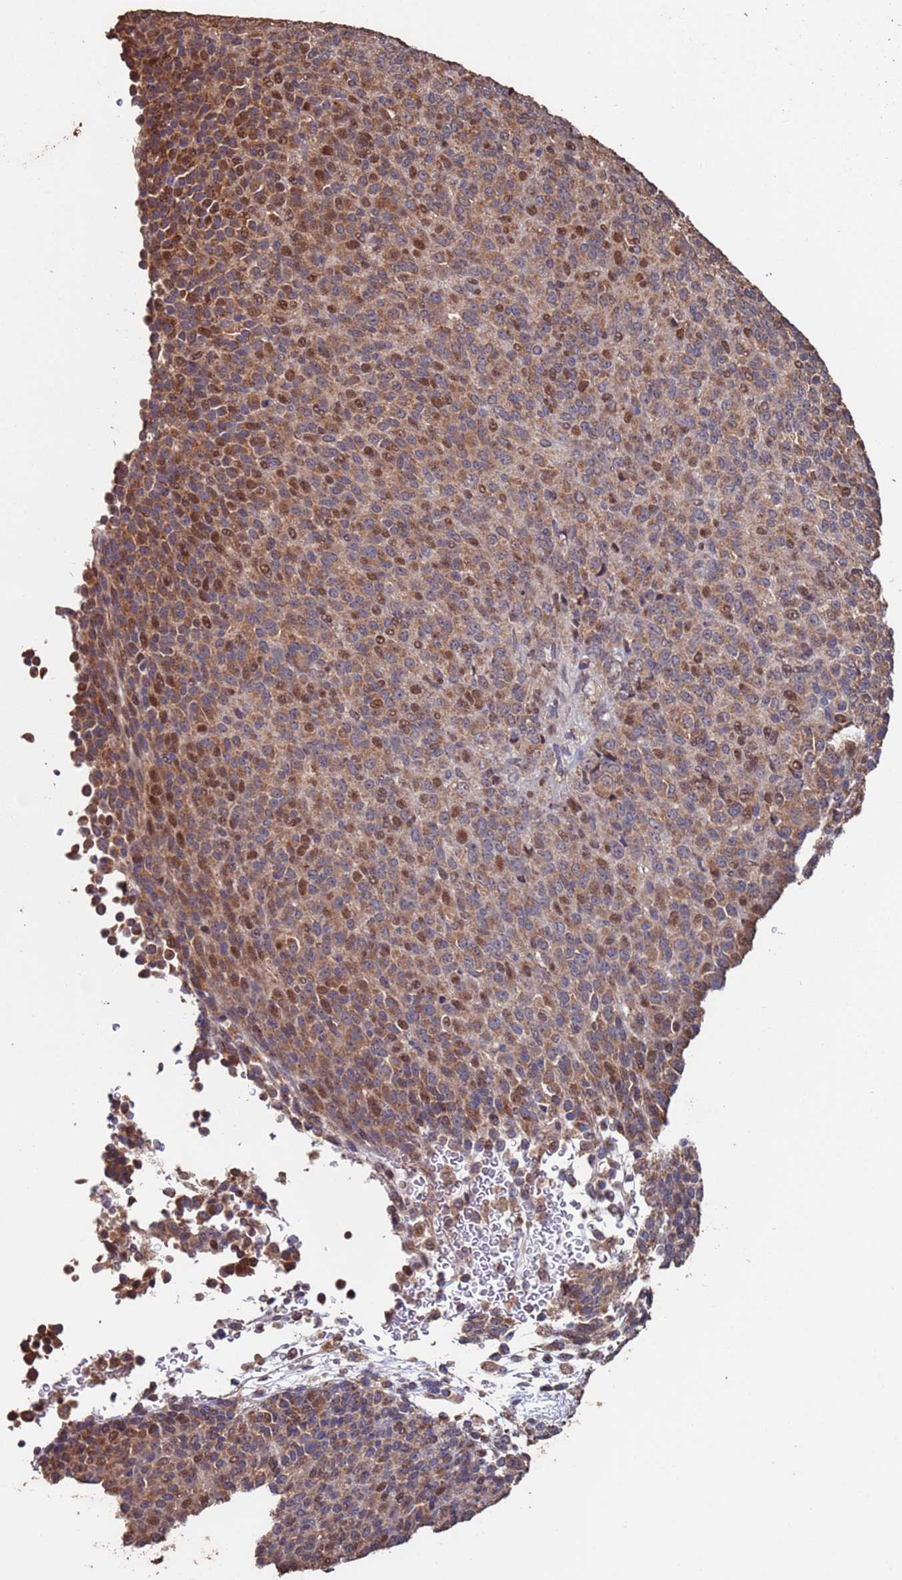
{"staining": {"intensity": "moderate", "quantity": "<25%", "location": "cytoplasmic/membranous,nuclear"}, "tissue": "melanoma", "cell_type": "Tumor cells", "image_type": "cancer", "snomed": [{"axis": "morphology", "description": "Malignant melanoma, Metastatic site"}, {"axis": "topography", "description": "Brain"}], "caption": "Melanoma stained for a protein displays moderate cytoplasmic/membranous and nuclear positivity in tumor cells. The staining was performed using DAB, with brown indicating positive protein expression. Nuclei are stained blue with hematoxylin.", "gene": "PRR7", "patient": {"sex": "female", "age": 56}}